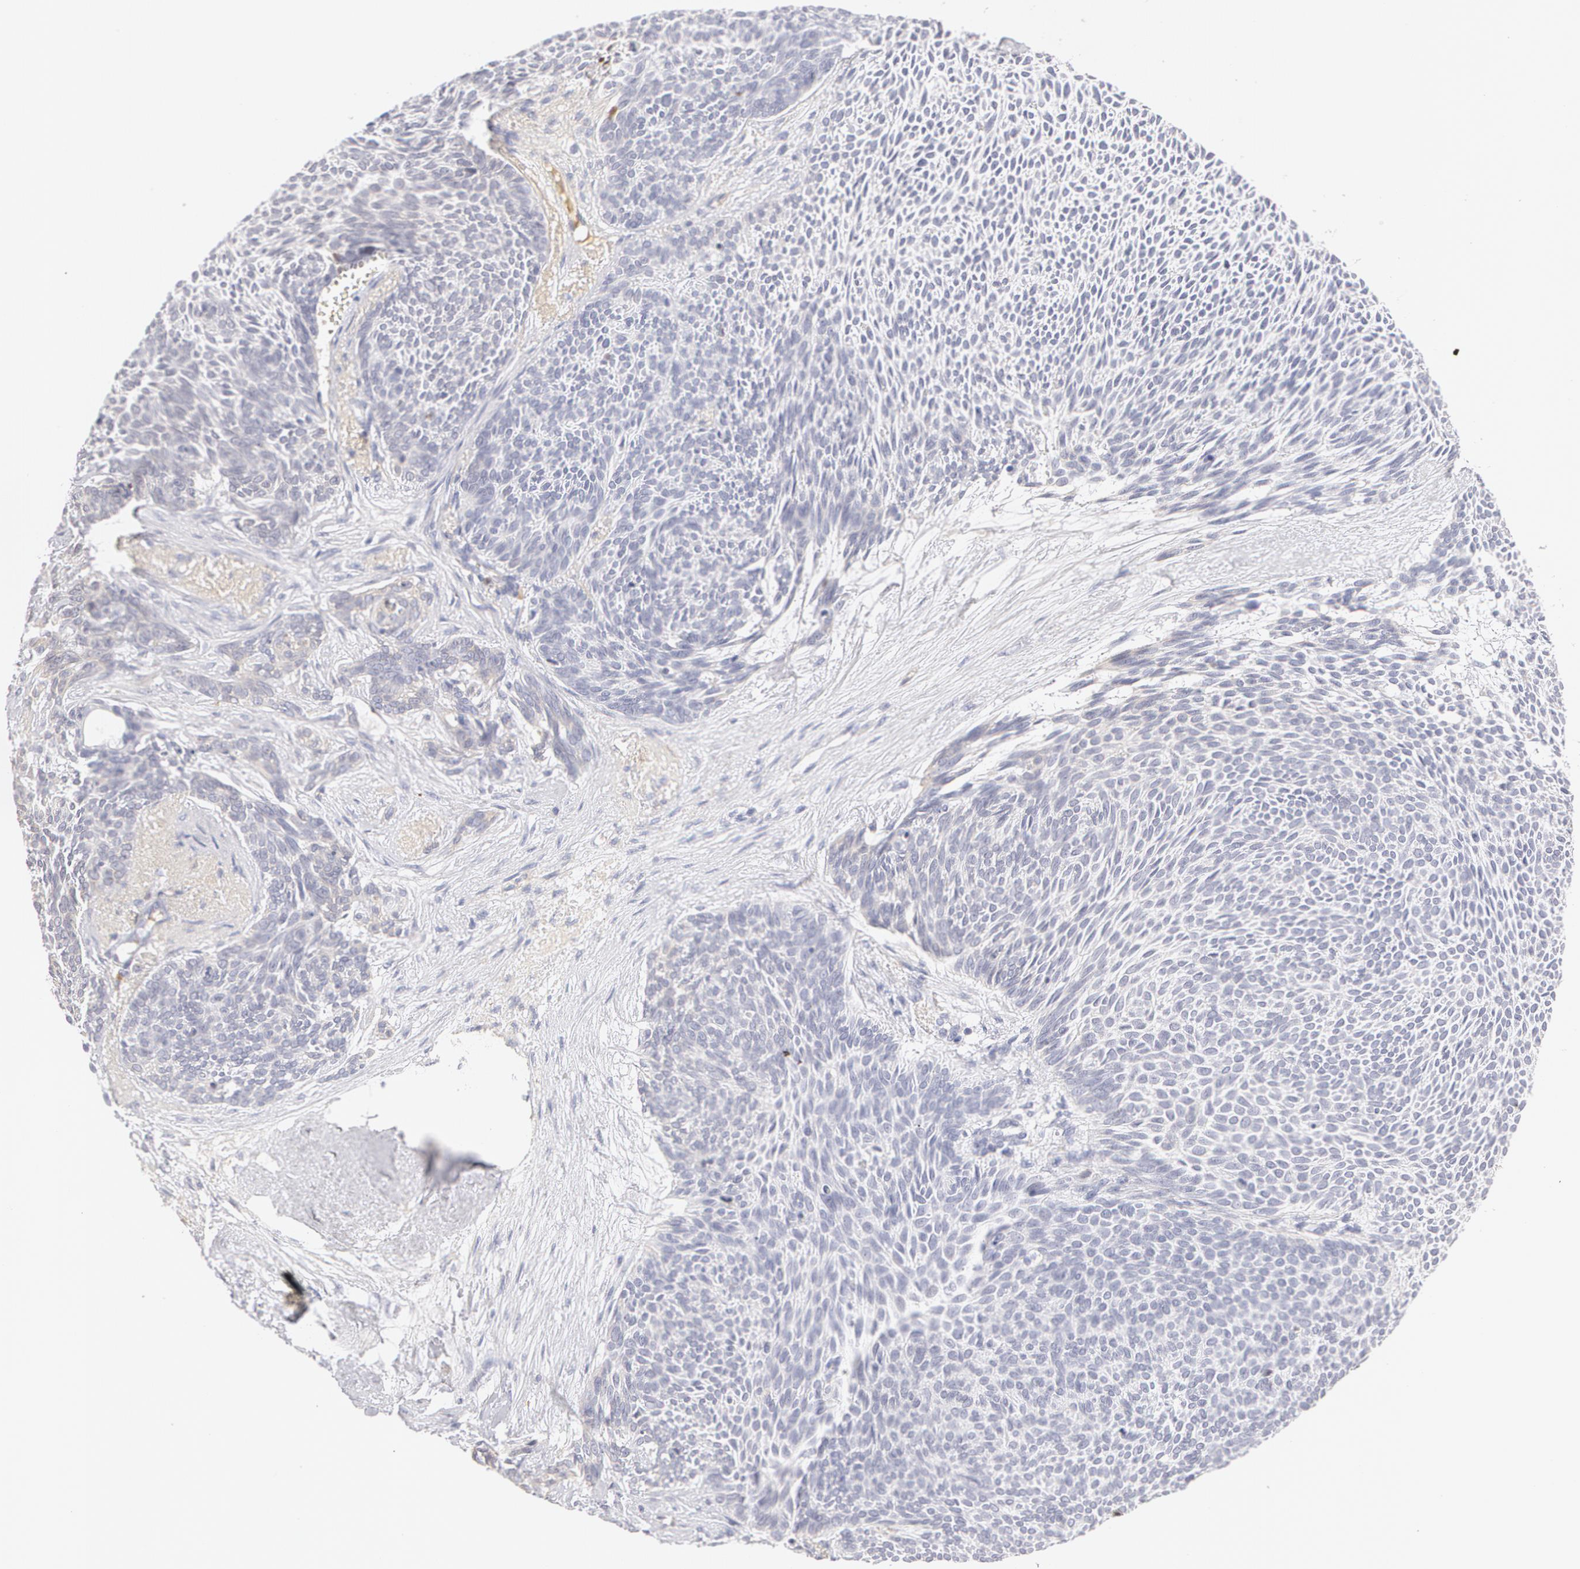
{"staining": {"intensity": "negative", "quantity": "none", "location": "none"}, "tissue": "skin cancer", "cell_type": "Tumor cells", "image_type": "cancer", "snomed": [{"axis": "morphology", "description": "Basal cell carcinoma"}, {"axis": "topography", "description": "Skin"}], "caption": "Immunohistochemistry of human skin cancer (basal cell carcinoma) displays no expression in tumor cells. The staining is performed using DAB (3,3'-diaminobenzidine) brown chromogen with nuclei counter-stained in using hematoxylin.", "gene": "AHSG", "patient": {"sex": "male", "age": 84}}